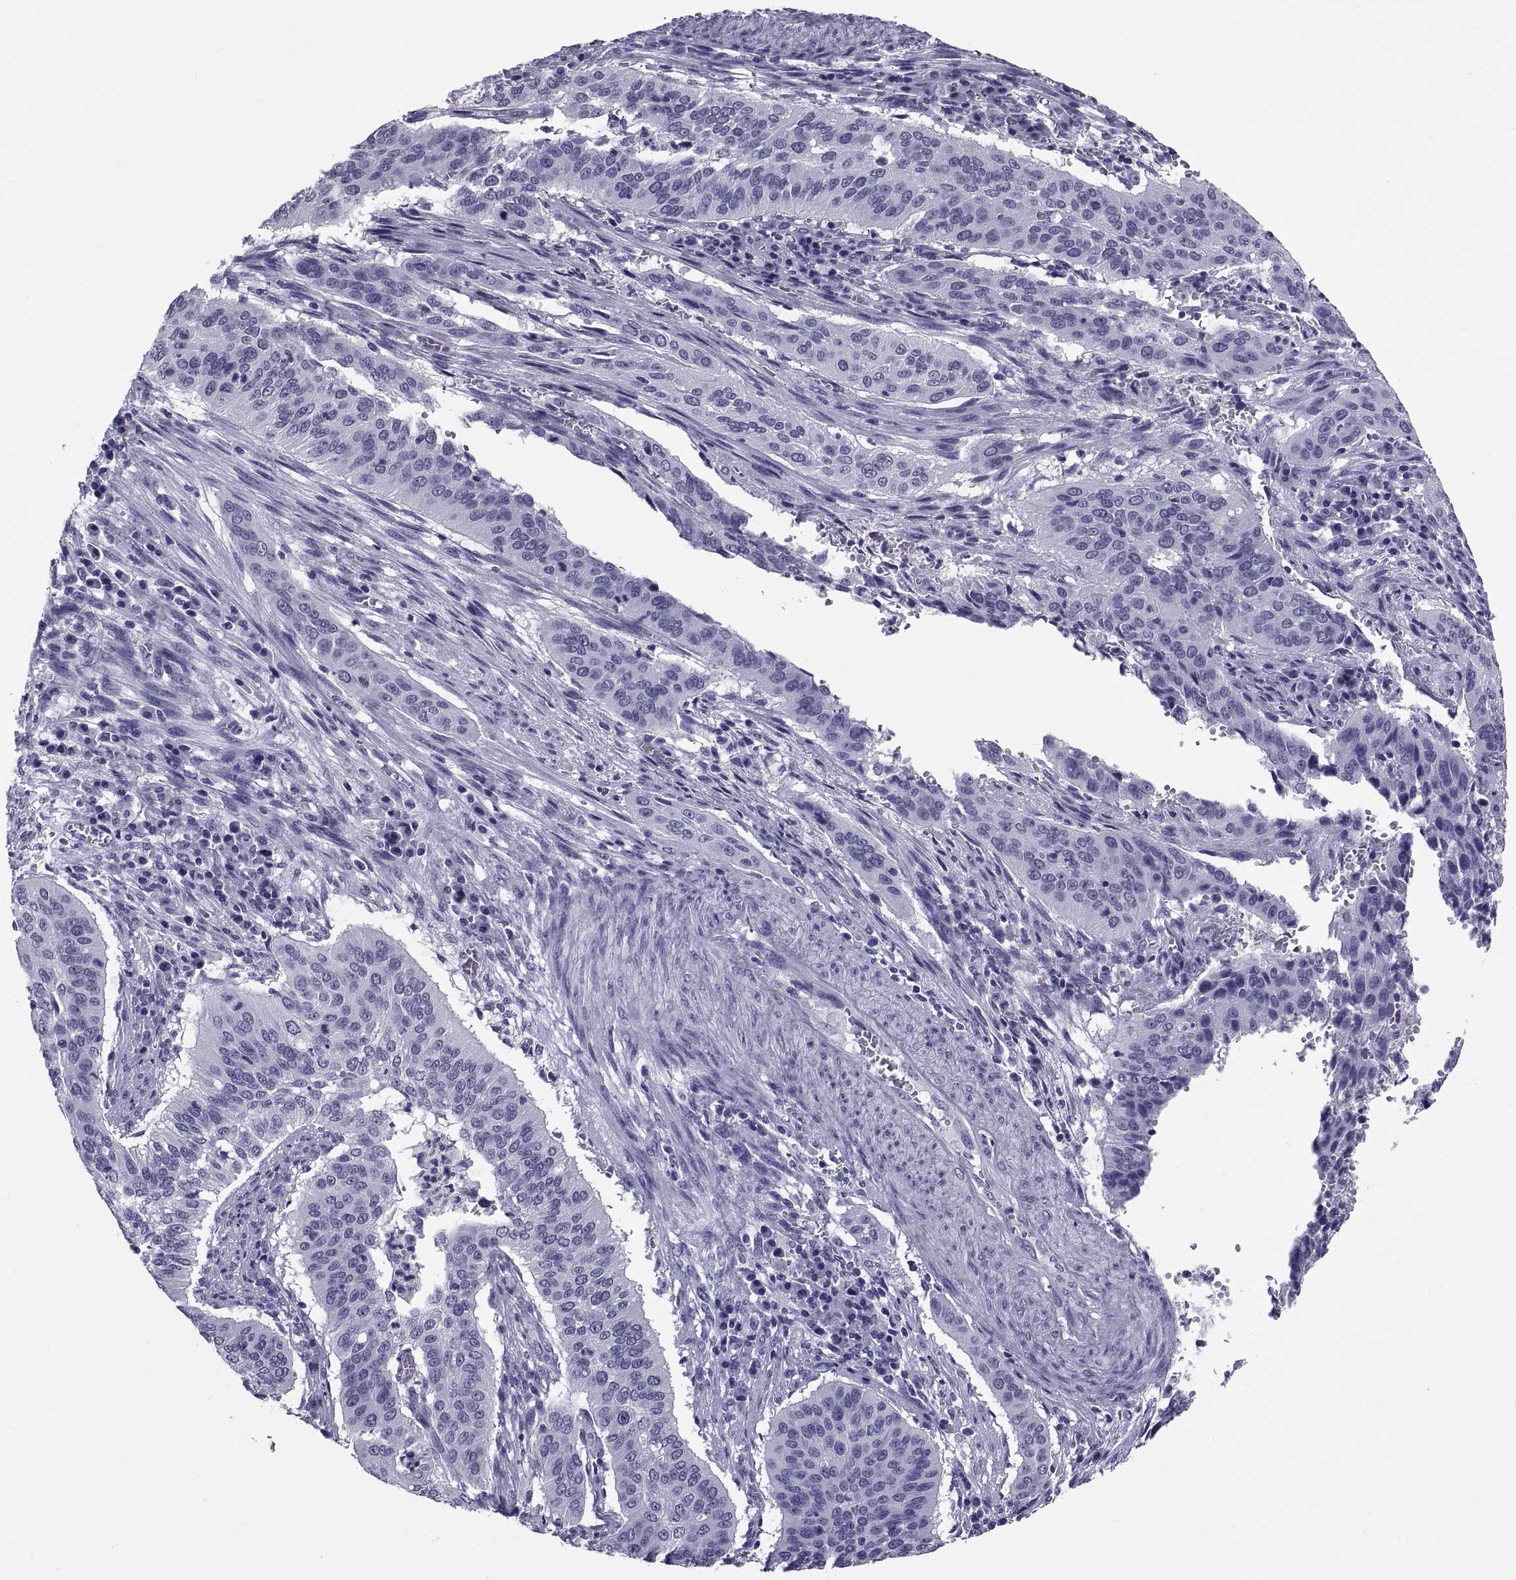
{"staining": {"intensity": "negative", "quantity": "none", "location": "none"}, "tissue": "cervical cancer", "cell_type": "Tumor cells", "image_type": "cancer", "snomed": [{"axis": "morphology", "description": "Squamous cell carcinoma, NOS"}, {"axis": "topography", "description": "Cervix"}], "caption": "Image shows no protein positivity in tumor cells of cervical cancer (squamous cell carcinoma) tissue.", "gene": "TGFBR3L", "patient": {"sex": "female", "age": 39}}